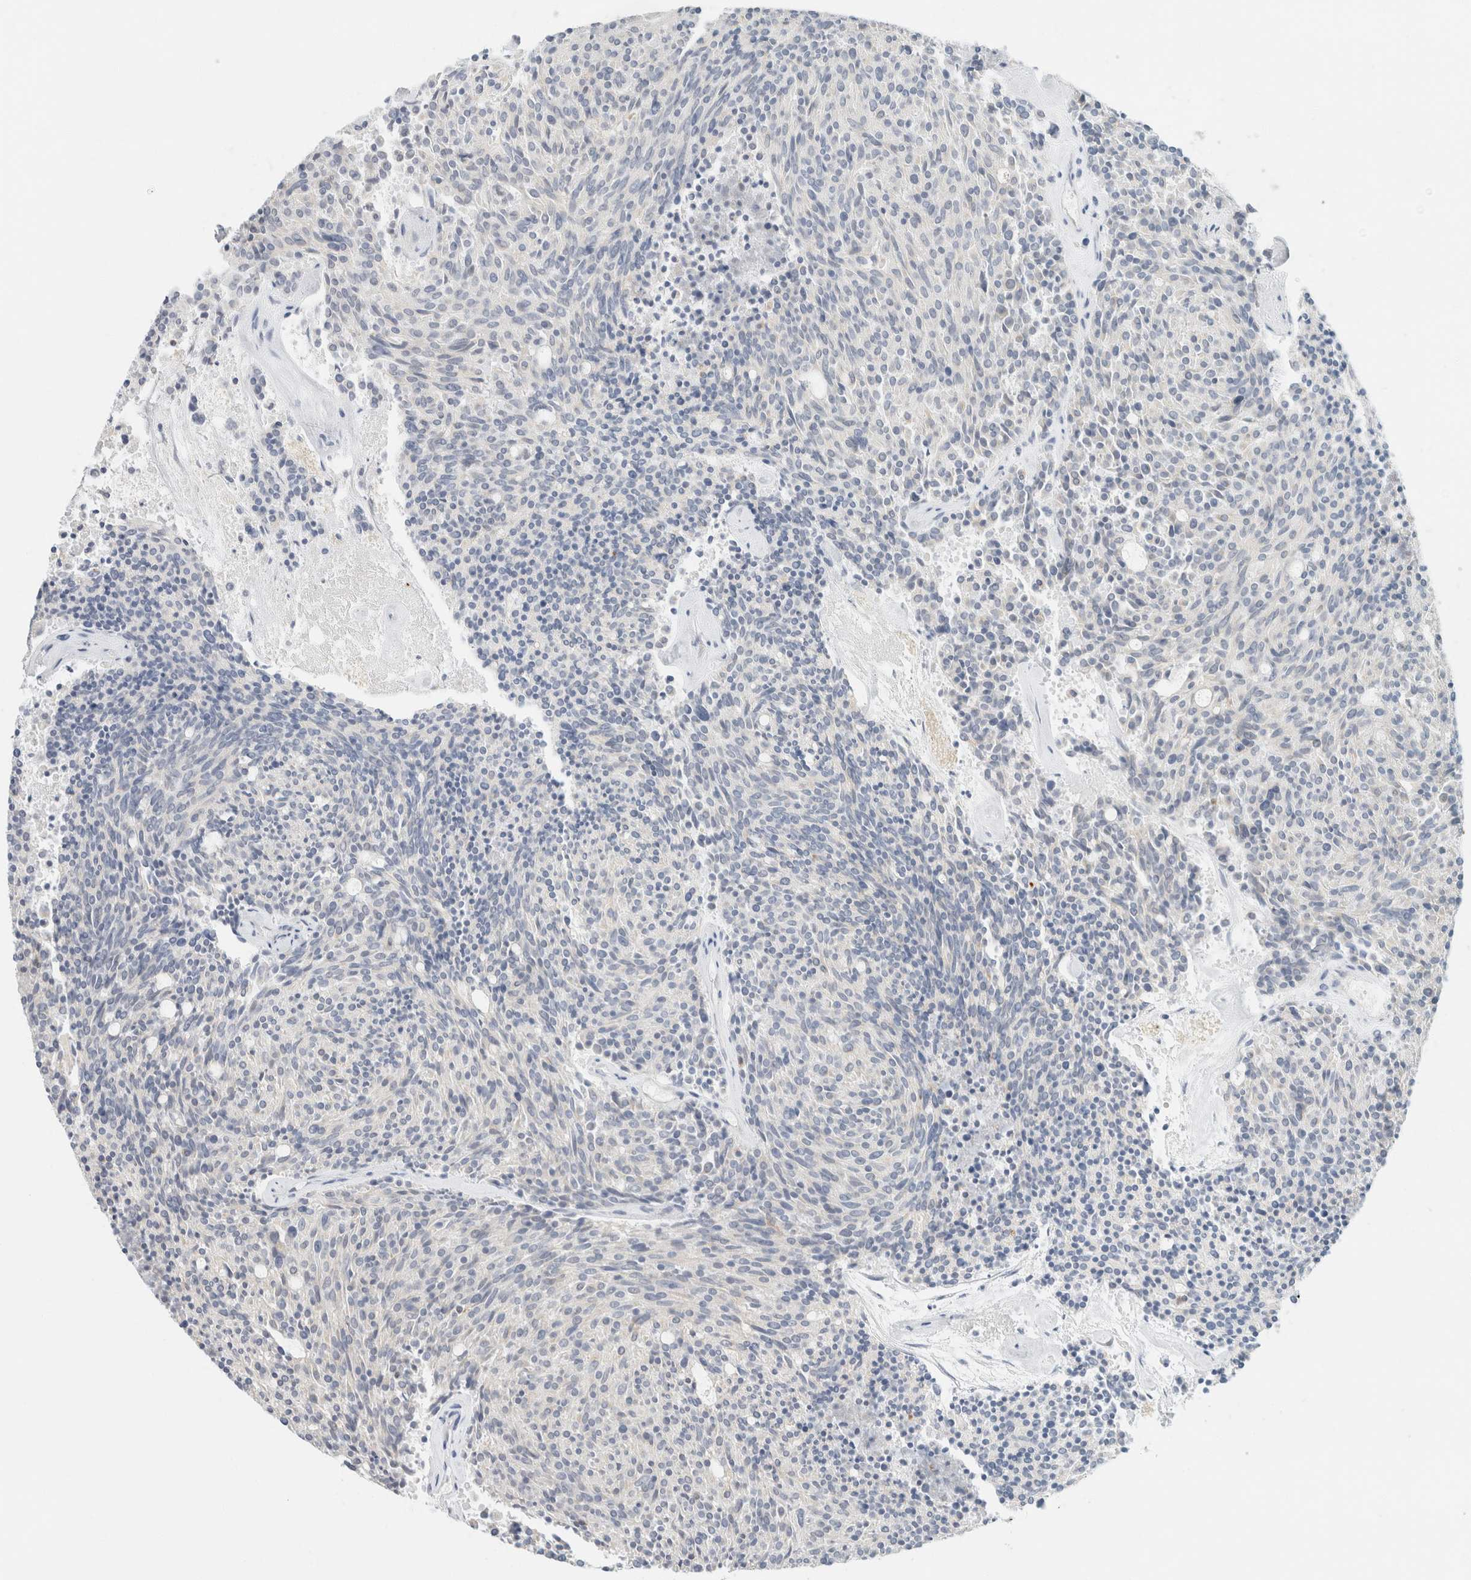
{"staining": {"intensity": "negative", "quantity": "none", "location": "none"}, "tissue": "carcinoid", "cell_type": "Tumor cells", "image_type": "cancer", "snomed": [{"axis": "morphology", "description": "Carcinoid, malignant, NOS"}, {"axis": "topography", "description": "Pancreas"}], "caption": "Immunohistochemistry (IHC) of malignant carcinoid exhibits no expression in tumor cells.", "gene": "KRT20", "patient": {"sex": "female", "age": 54}}